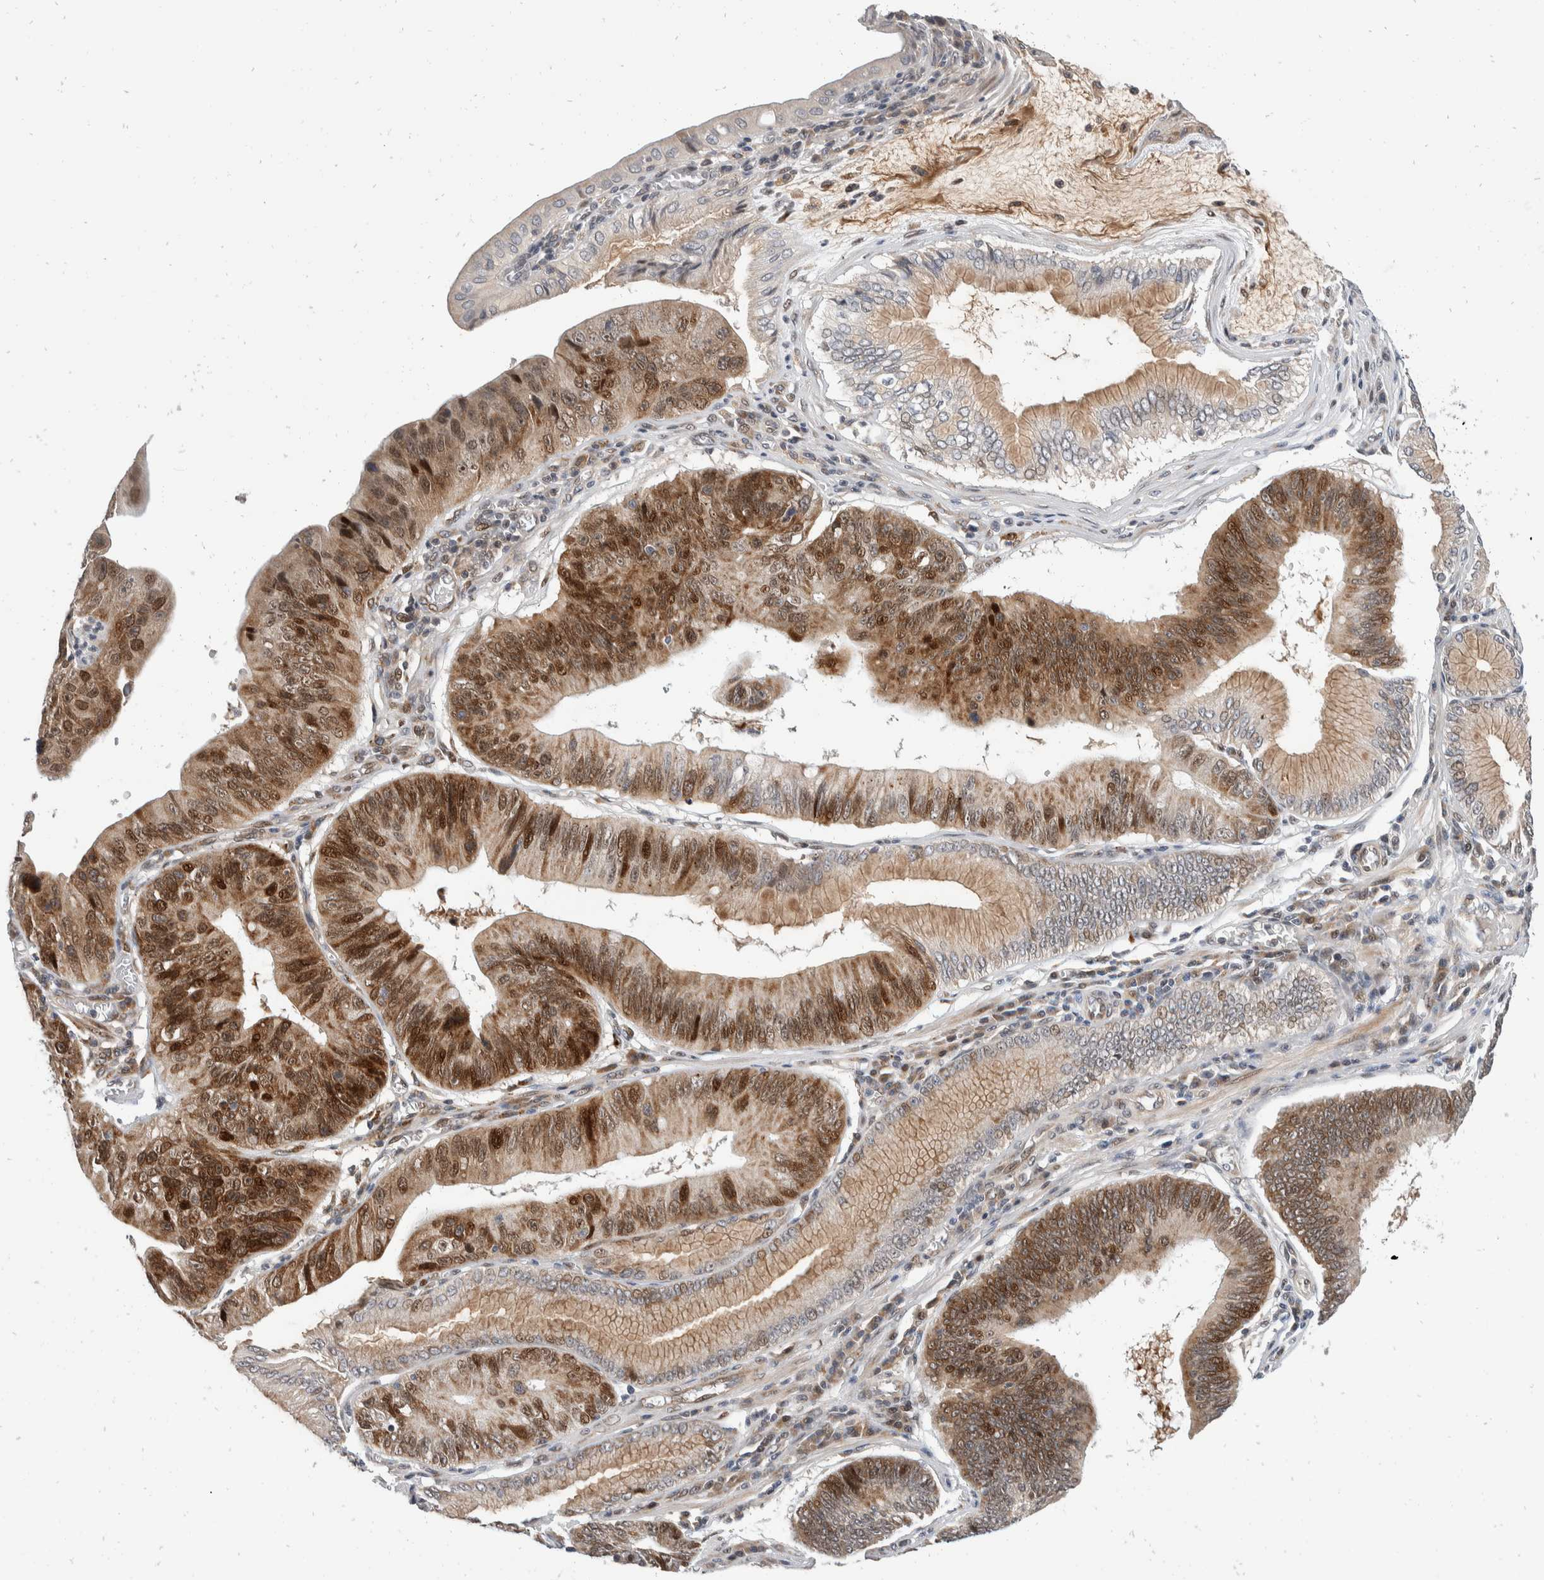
{"staining": {"intensity": "moderate", "quantity": "25%-75%", "location": "cytoplasmic/membranous,nuclear"}, "tissue": "stomach cancer", "cell_type": "Tumor cells", "image_type": "cancer", "snomed": [{"axis": "morphology", "description": "Adenocarcinoma, NOS"}, {"axis": "topography", "description": "Stomach"}], "caption": "Immunohistochemical staining of adenocarcinoma (stomach) reveals medium levels of moderate cytoplasmic/membranous and nuclear expression in about 25%-75% of tumor cells.", "gene": "ZNF703", "patient": {"sex": "male", "age": 59}}